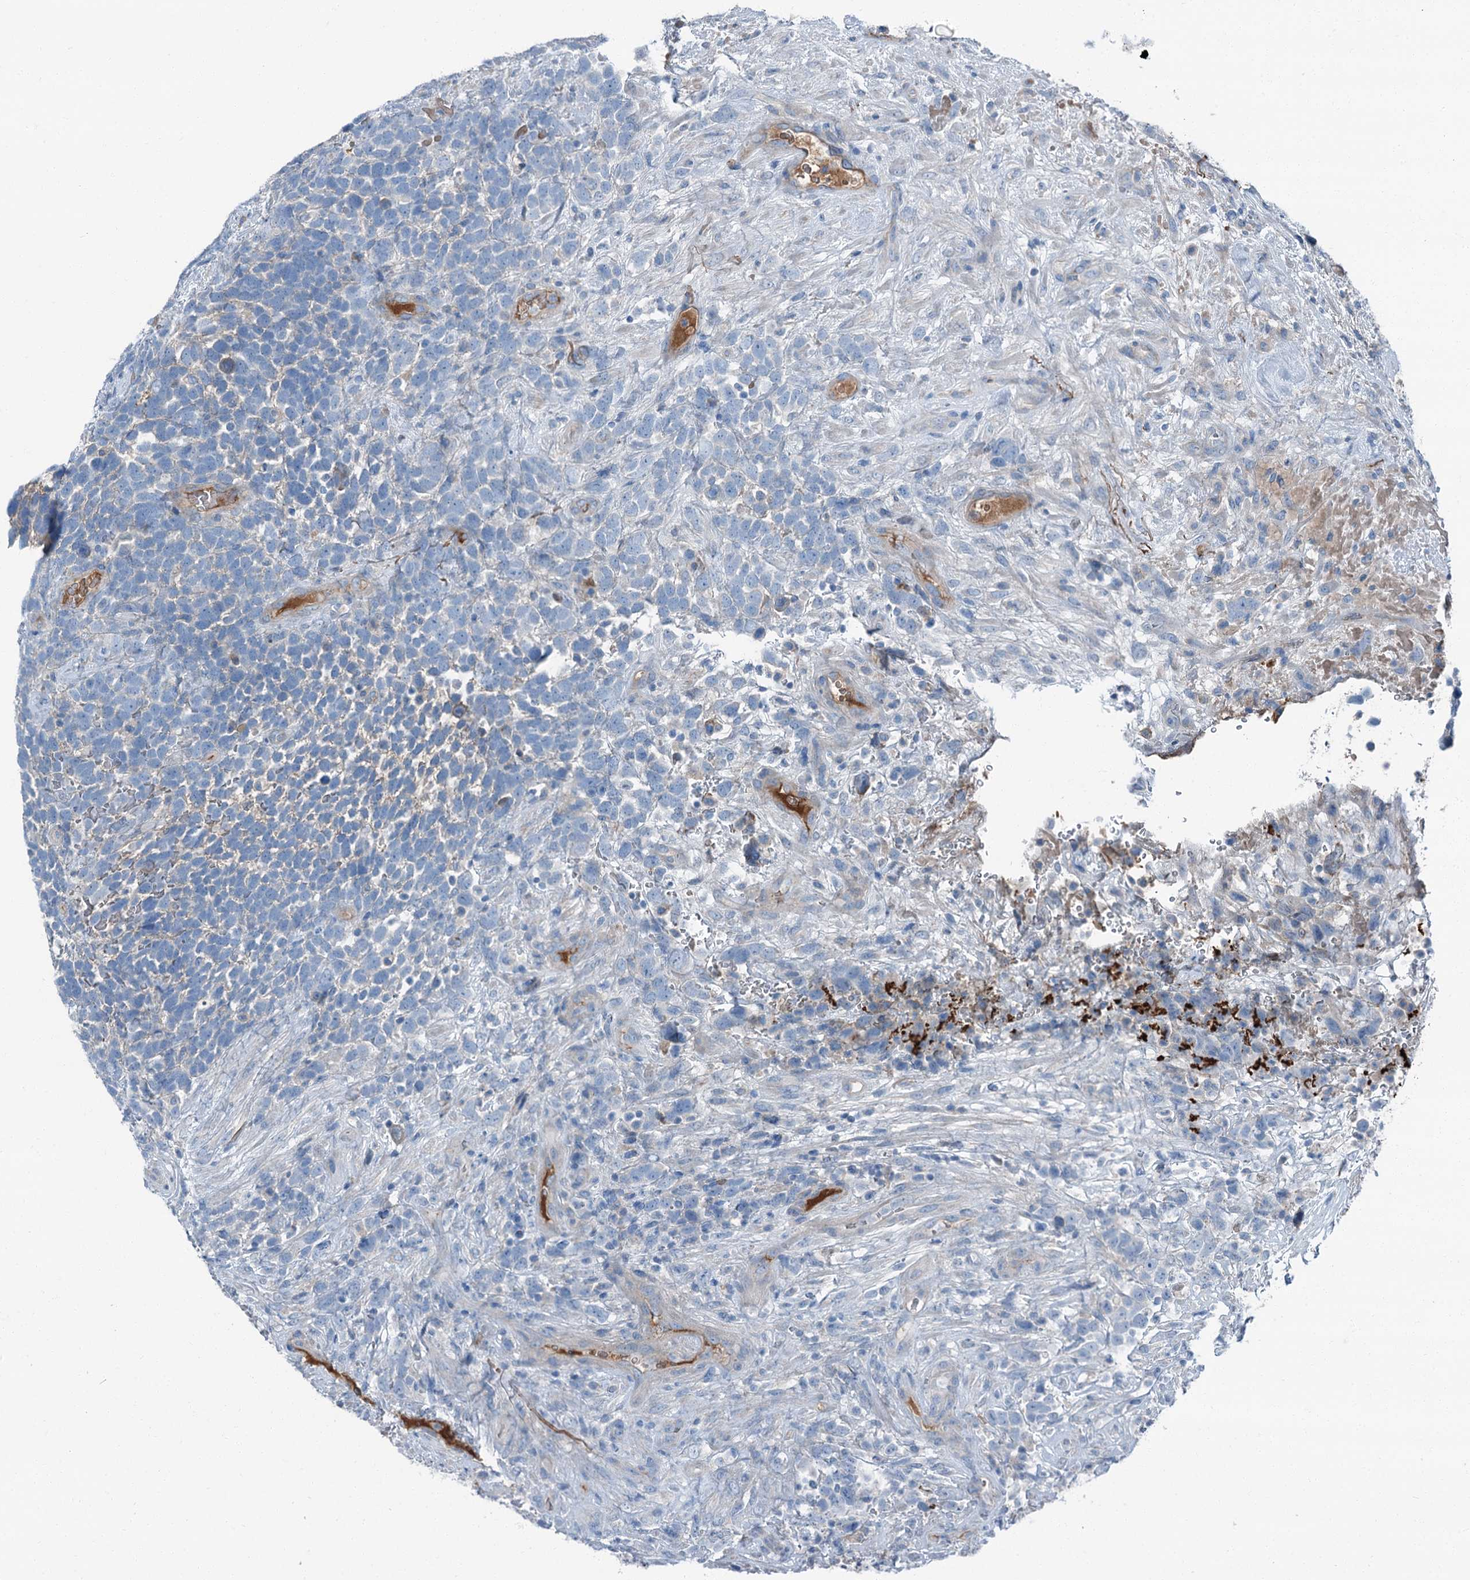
{"staining": {"intensity": "negative", "quantity": "none", "location": "none"}, "tissue": "urothelial cancer", "cell_type": "Tumor cells", "image_type": "cancer", "snomed": [{"axis": "morphology", "description": "Urothelial carcinoma, High grade"}, {"axis": "topography", "description": "Urinary bladder"}], "caption": "Human urothelial cancer stained for a protein using immunohistochemistry demonstrates no positivity in tumor cells.", "gene": "AXL", "patient": {"sex": "female", "age": 82}}